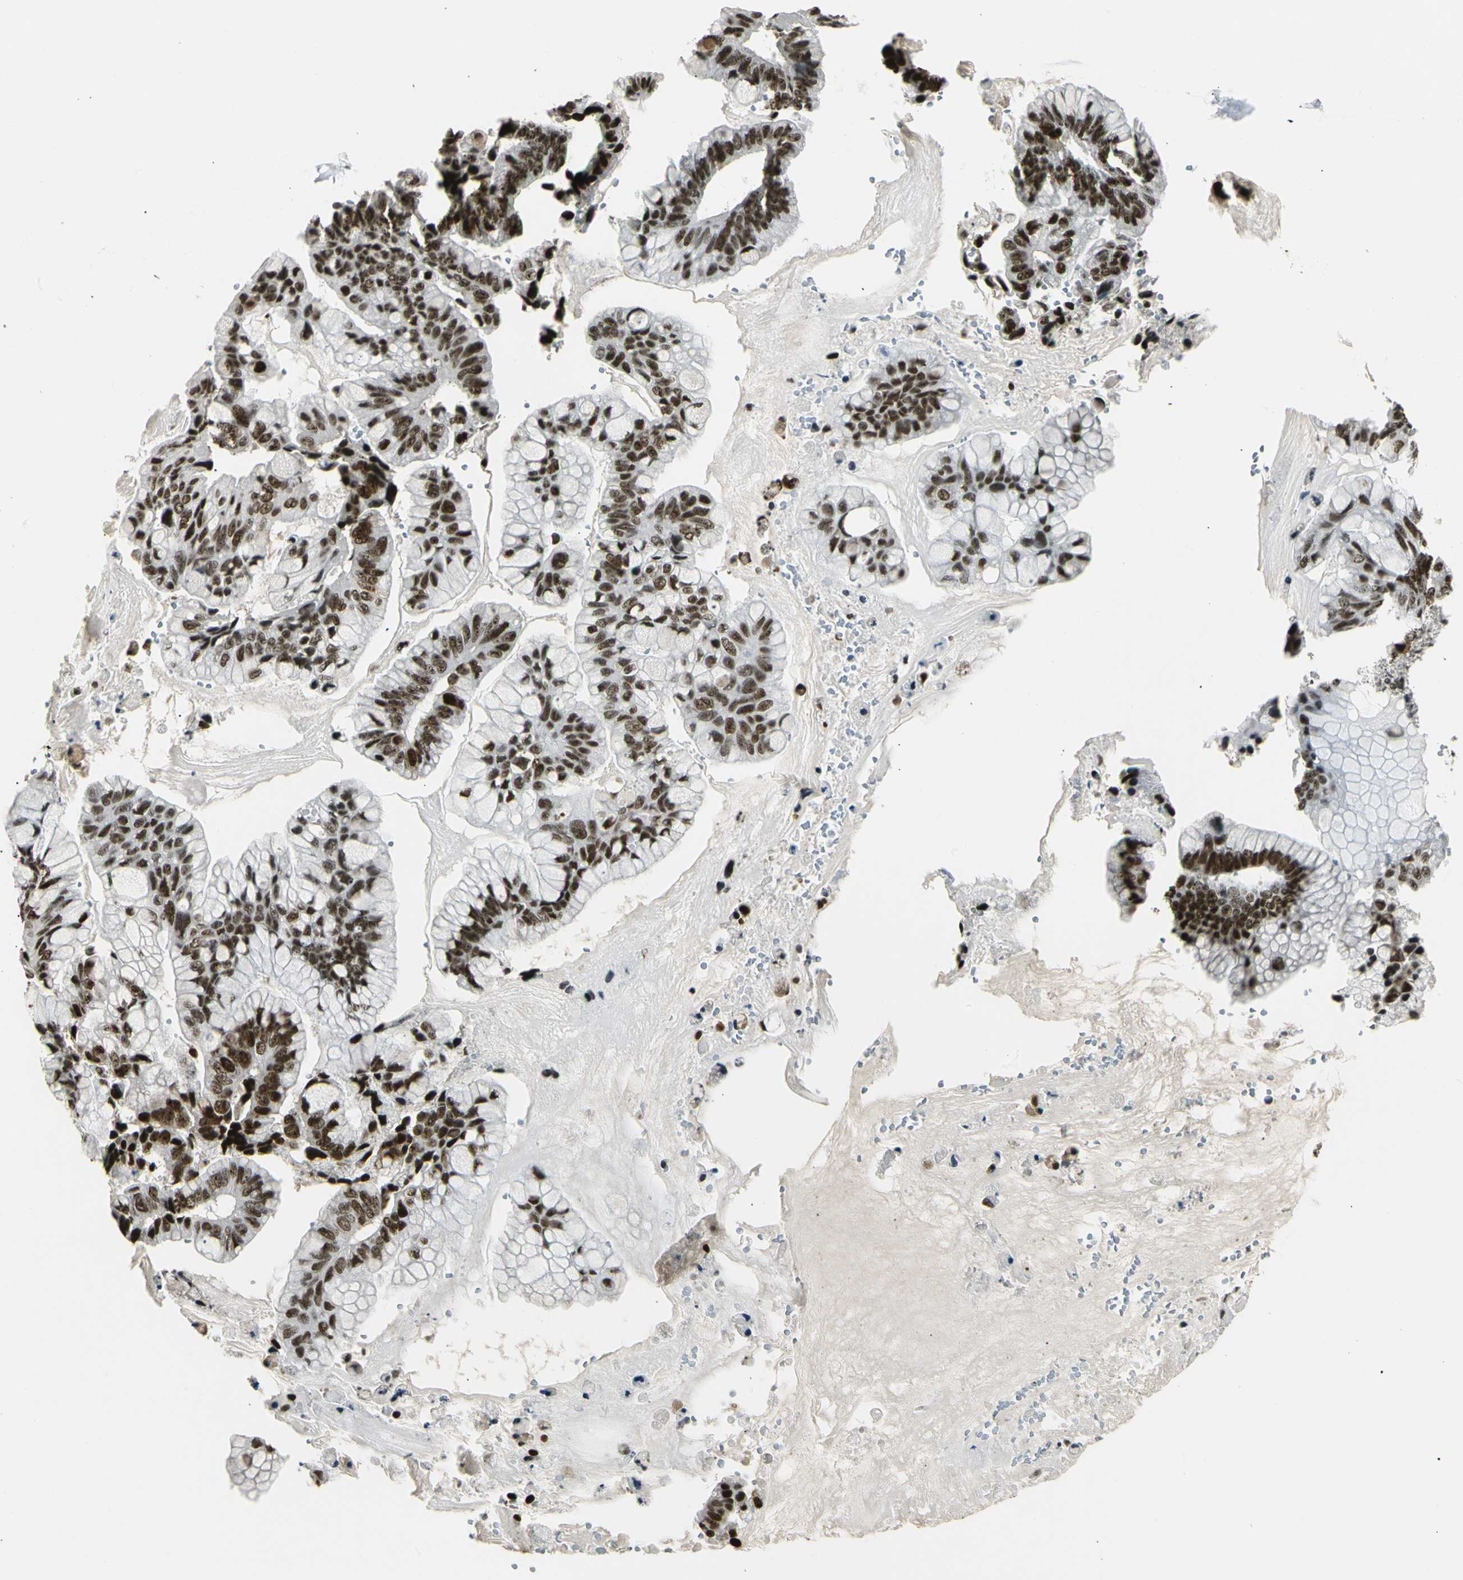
{"staining": {"intensity": "strong", "quantity": ">75%", "location": "nuclear"}, "tissue": "ovarian cancer", "cell_type": "Tumor cells", "image_type": "cancer", "snomed": [{"axis": "morphology", "description": "Cystadenocarcinoma, mucinous, NOS"}, {"axis": "topography", "description": "Ovary"}], "caption": "Immunohistochemistry photomicrograph of neoplastic tissue: human ovarian cancer stained using immunohistochemistry exhibits high levels of strong protein expression localized specifically in the nuclear of tumor cells, appearing as a nuclear brown color.", "gene": "UBTF", "patient": {"sex": "female", "age": 36}}